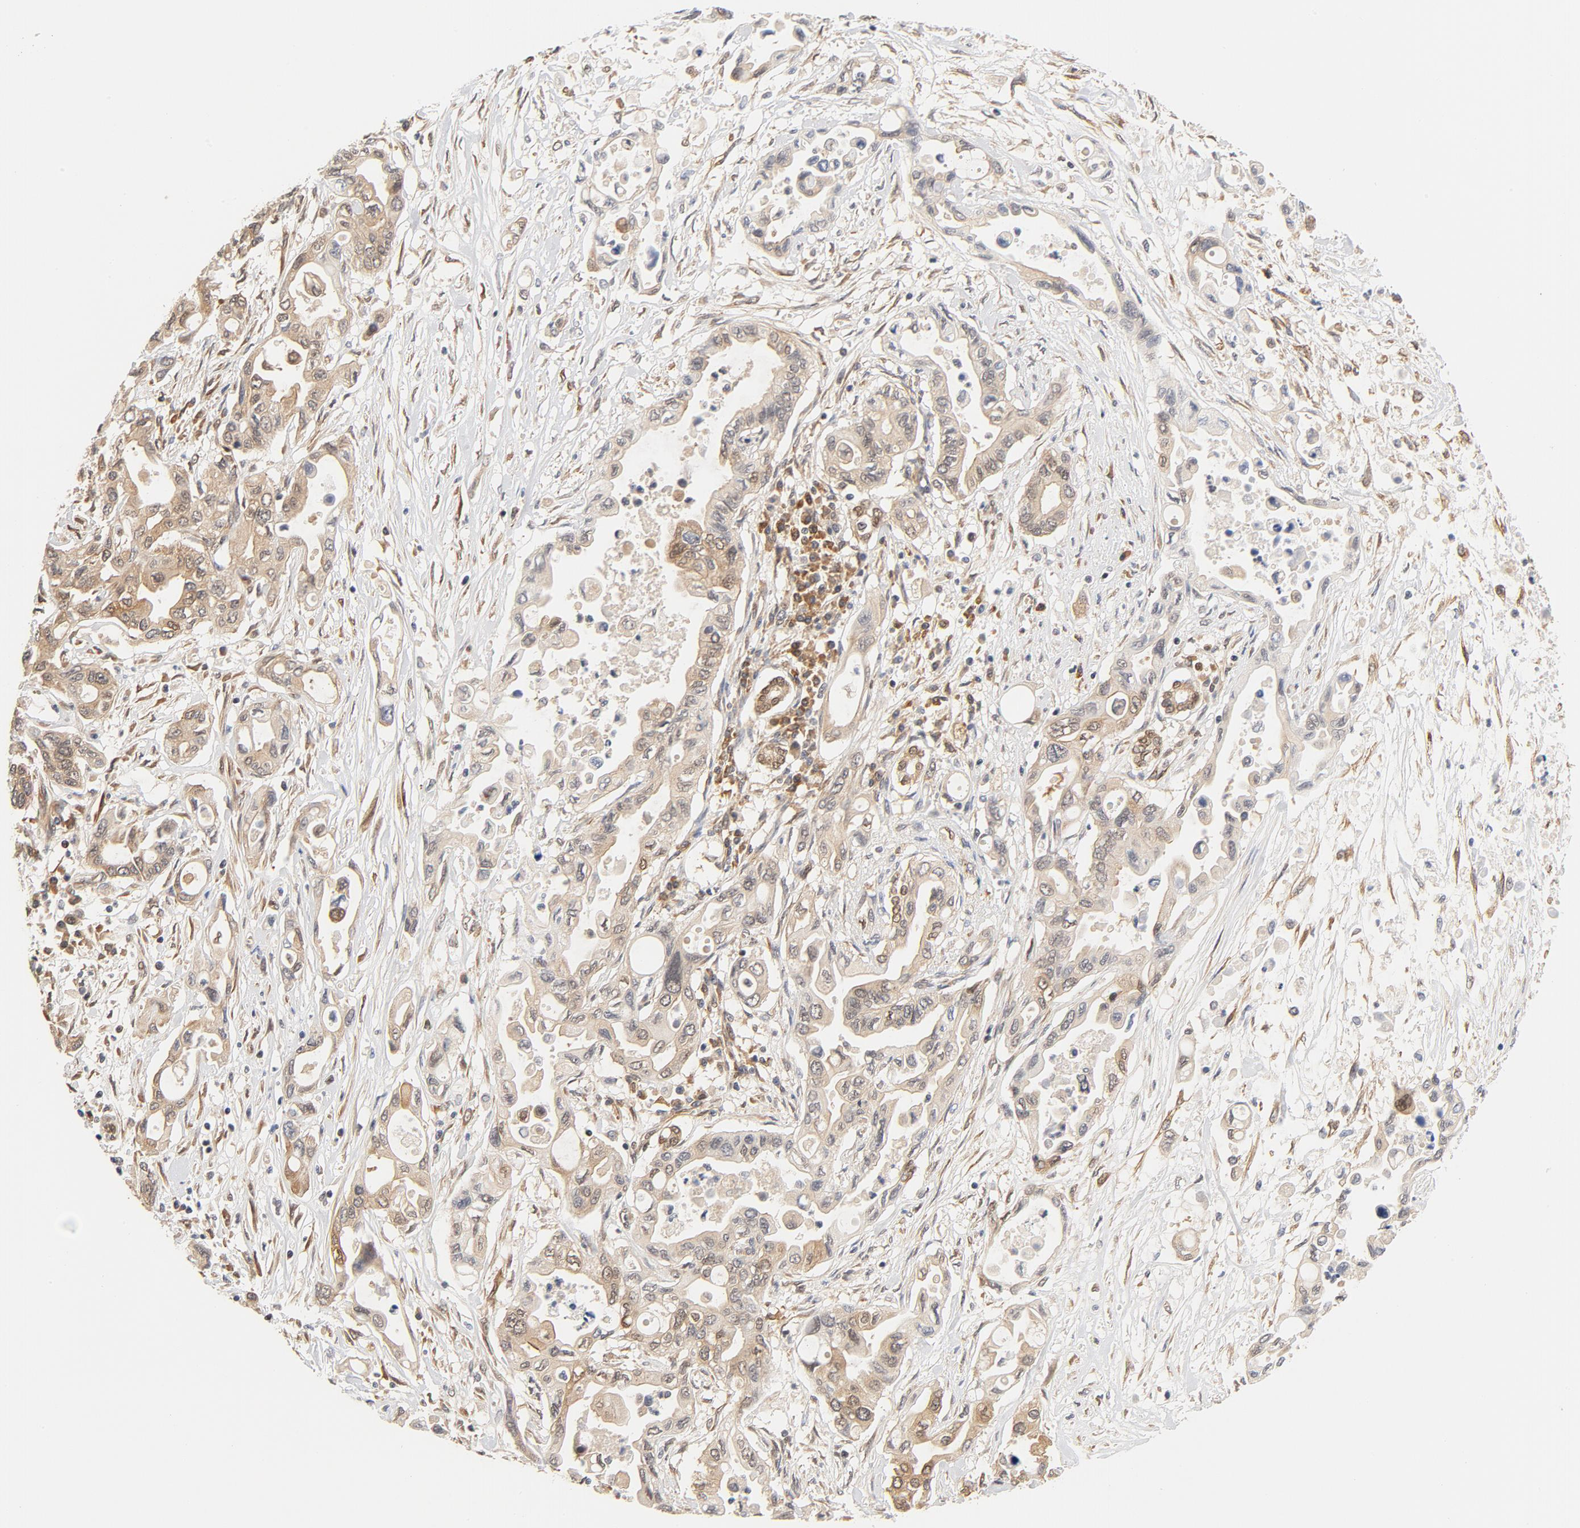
{"staining": {"intensity": "moderate", "quantity": ">75%", "location": "cytoplasmic/membranous,nuclear"}, "tissue": "pancreatic cancer", "cell_type": "Tumor cells", "image_type": "cancer", "snomed": [{"axis": "morphology", "description": "Adenocarcinoma, NOS"}, {"axis": "topography", "description": "Pancreas"}], "caption": "Protein positivity by immunohistochemistry (IHC) demonstrates moderate cytoplasmic/membranous and nuclear positivity in about >75% of tumor cells in pancreatic cancer (adenocarcinoma).", "gene": "EIF4E", "patient": {"sex": "female", "age": 57}}